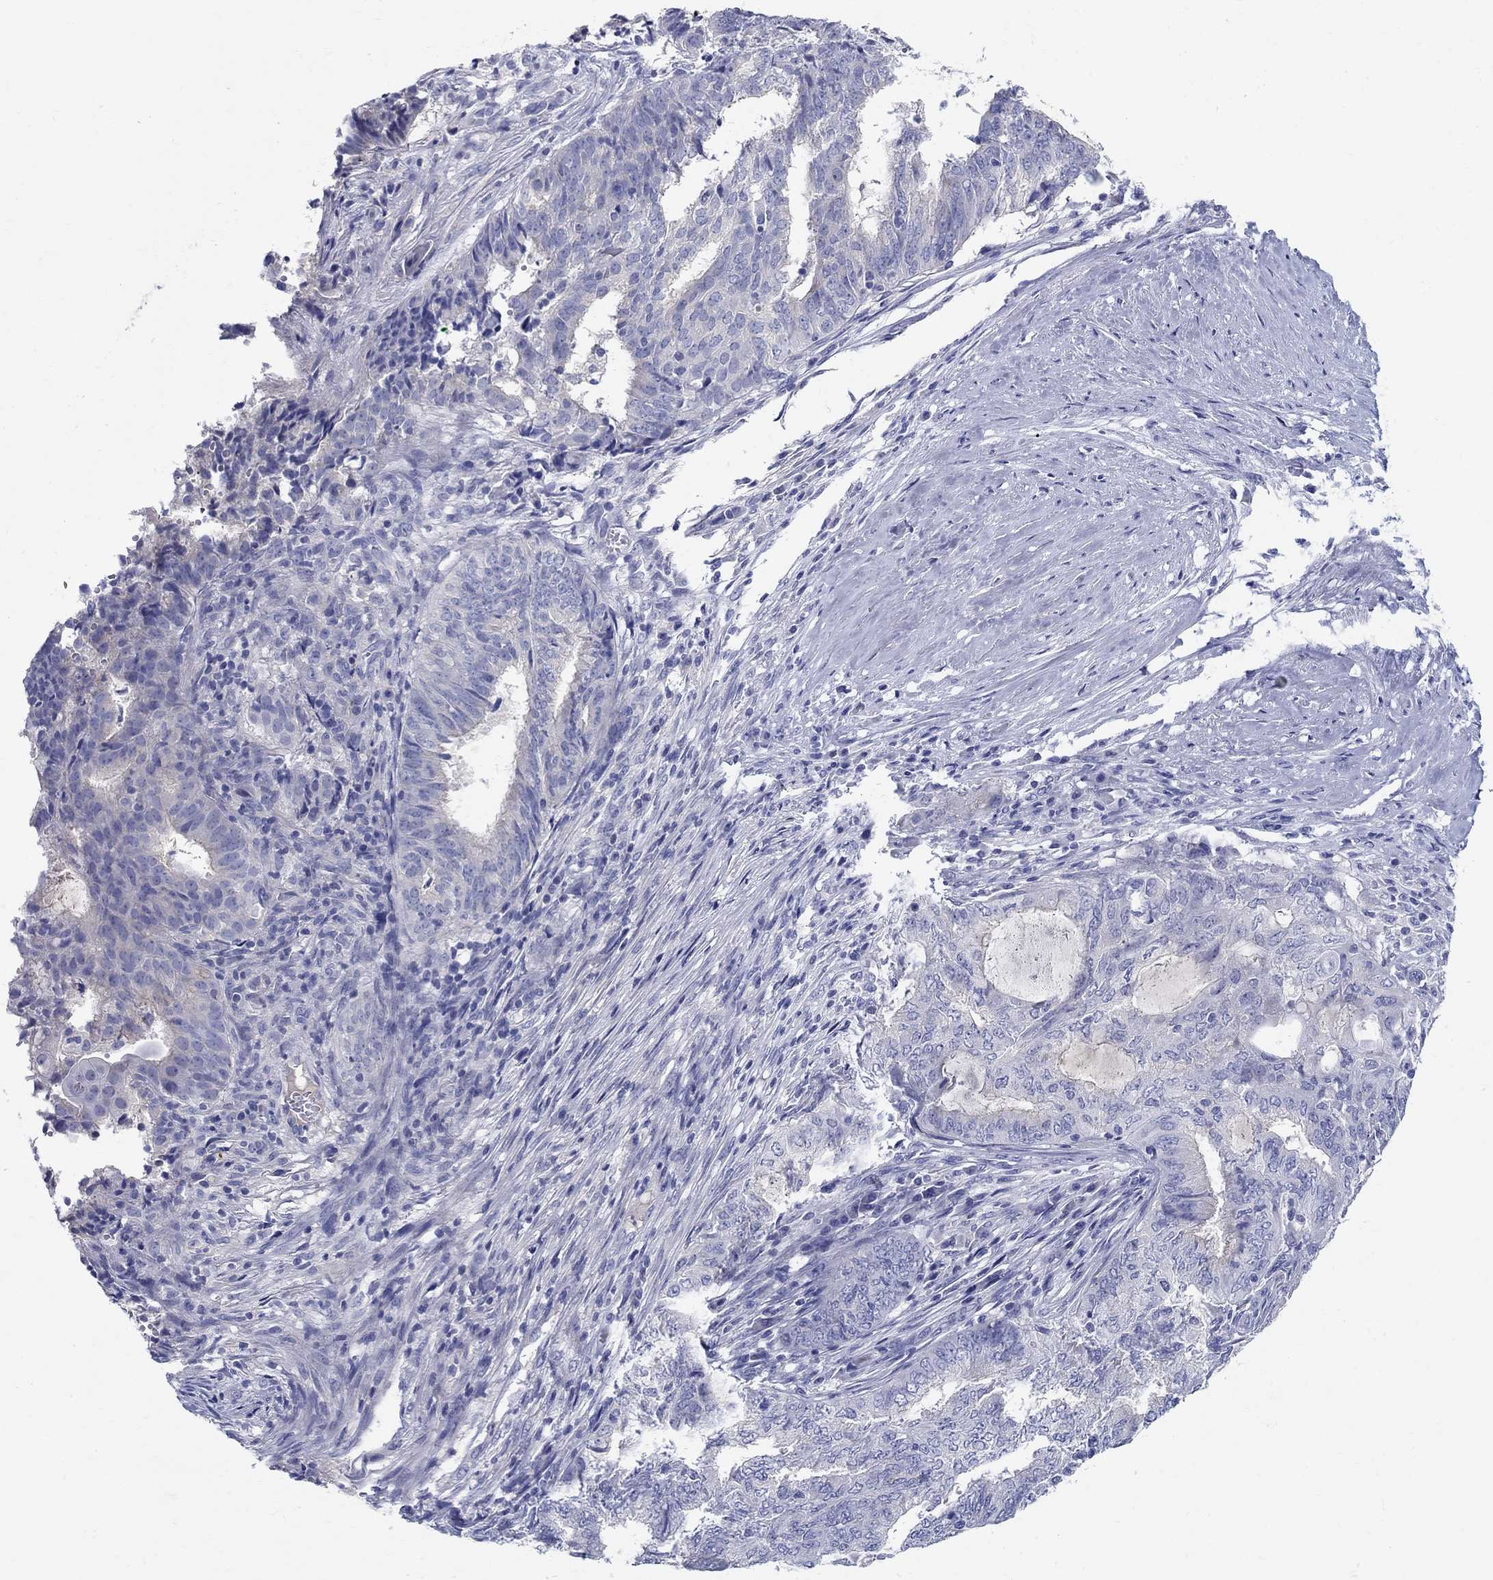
{"staining": {"intensity": "negative", "quantity": "none", "location": "none"}, "tissue": "endometrial cancer", "cell_type": "Tumor cells", "image_type": "cancer", "snomed": [{"axis": "morphology", "description": "Adenocarcinoma, NOS"}, {"axis": "topography", "description": "Endometrium"}], "caption": "DAB immunohistochemical staining of human endometrial cancer exhibits no significant staining in tumor cells.", "gene": "CRYGD", "patient": {"sex": "female", "age": 62}}